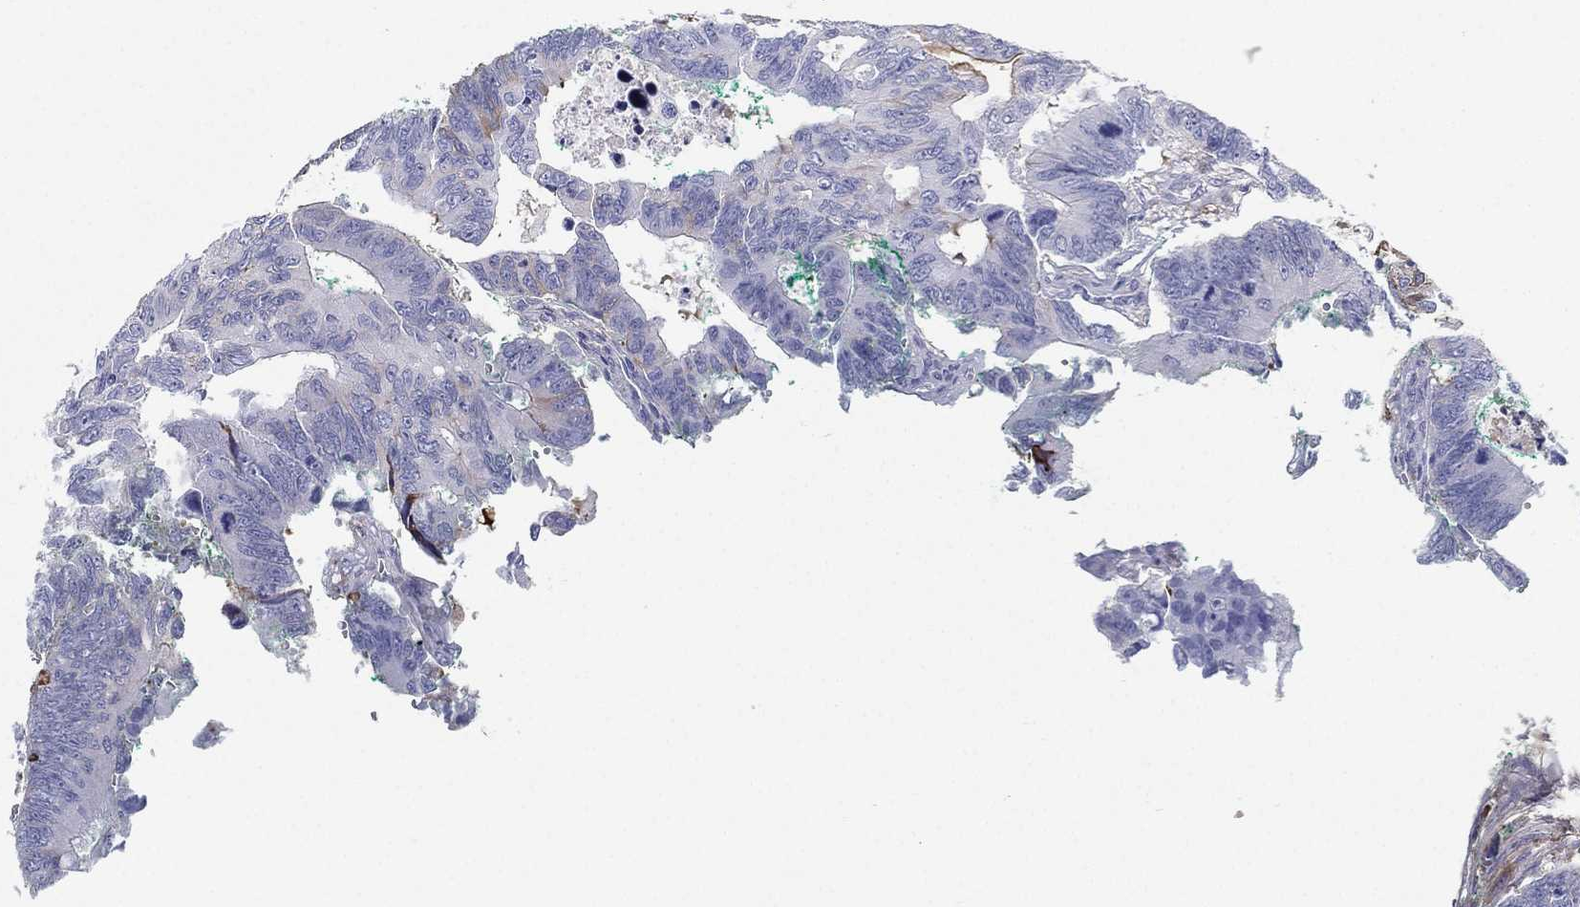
{"staining": {"intensity": "negative", "quantity": "none", "location": "none"}, "tissue": "colorectal cancer", "cell_type": "Tumor cells", "image_type": "cancer", "snomed": [{"axis": "morphology", "description": "Adenocarcinoma, NOS"}, {"axis": "topography", "description": "Colon"}], "caption": "The image demonstrates no staining of tumor cells in adenocarcinoma (colorectal).", "gene": "IFNB1", "patient": {"sex": "female", "age": 77}}